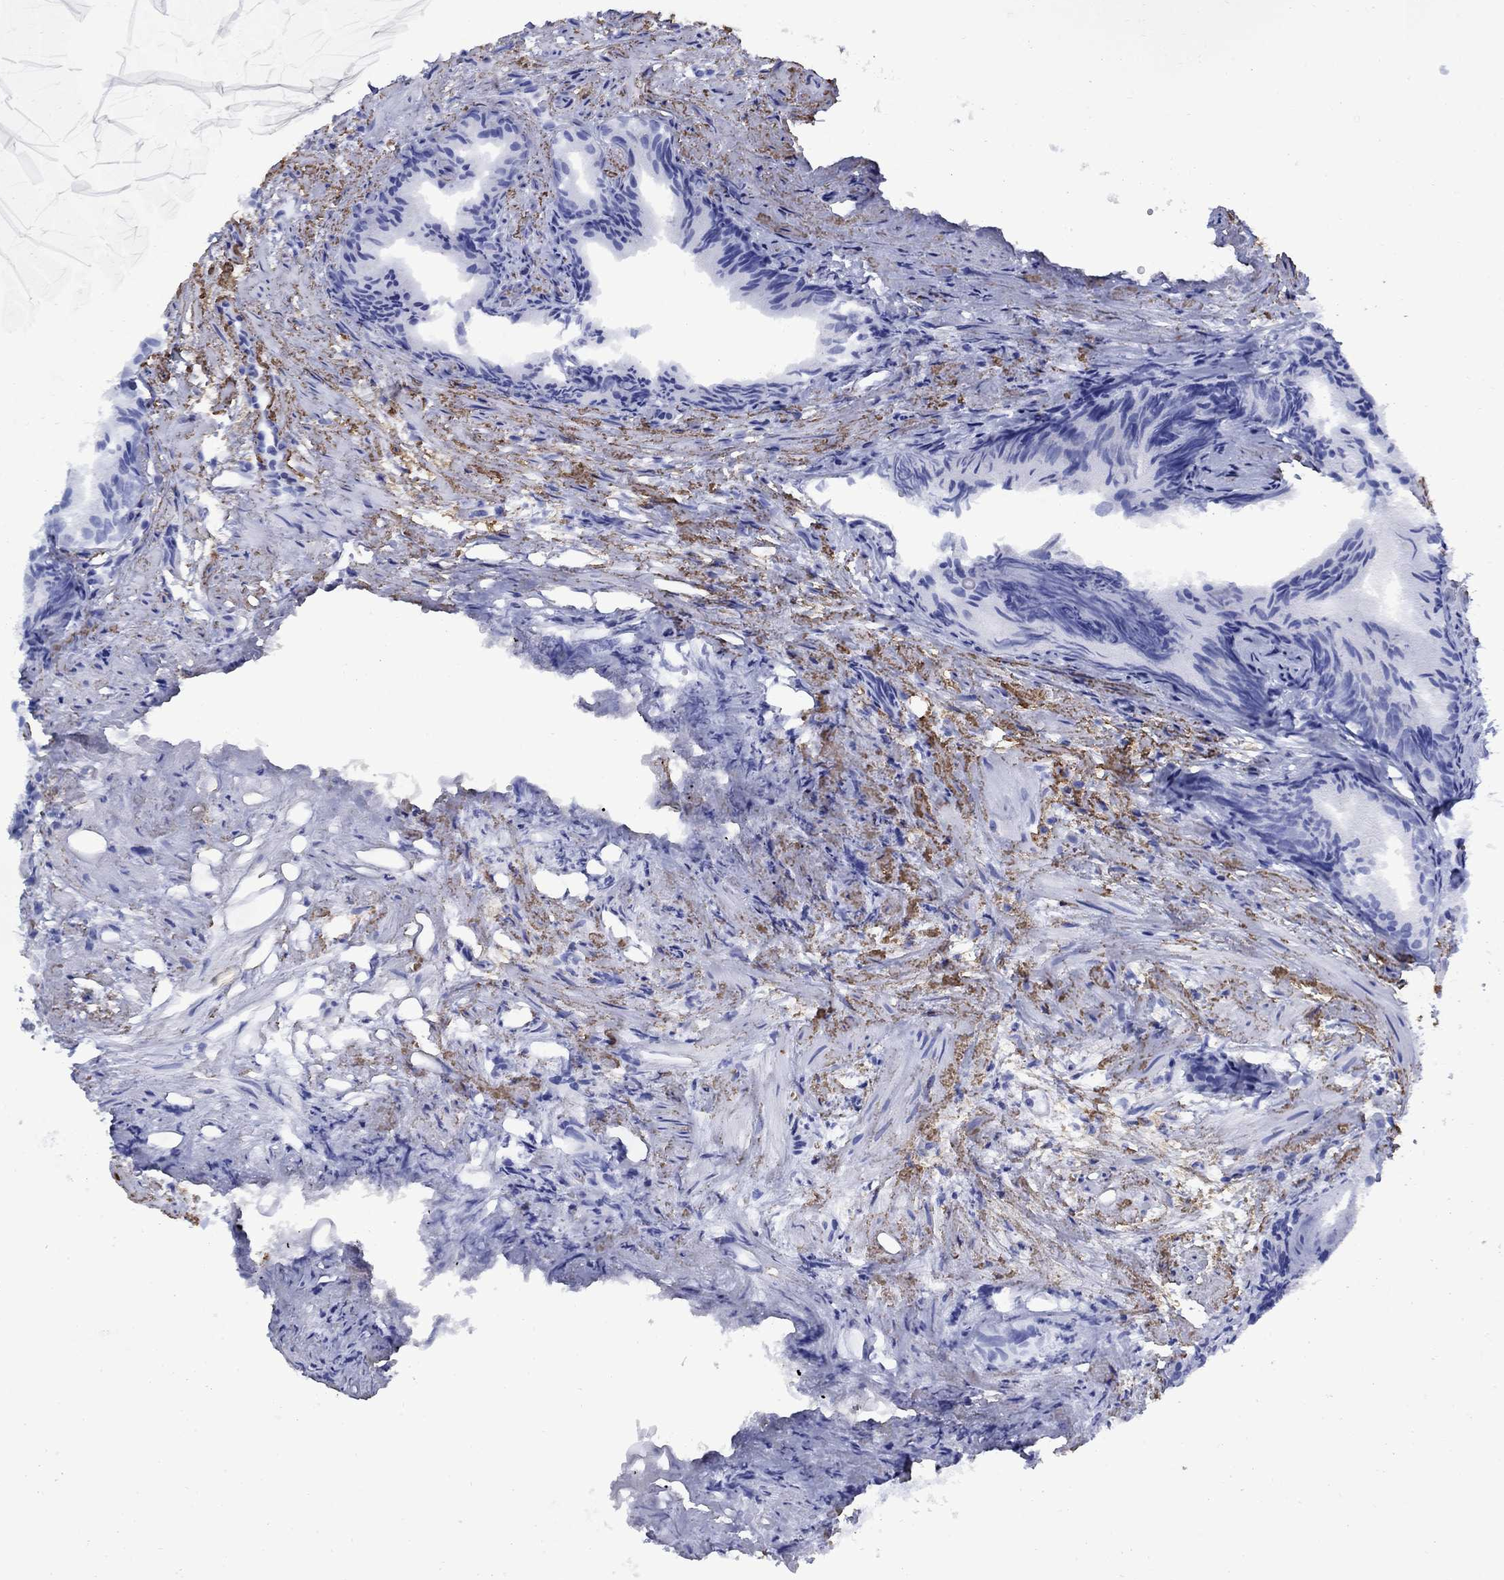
{"staining": {"intensity": "negative", "quantity": "none", "location": "none"}, "tissue": "prostate cancer", "cell_type": "Tumor cells", "image_type": "cancer", "snomed": [{"axis": "morphology", "description": "Adenocarcinoma, High grade"}, {"axis": "topography", "description": "Prostate"}], "caption": "Prostate high-grade adenocarcinoma was stained to show a protein in brown. There is no significant positivity in tumor cells.", "gene": "VTN", "patient": {"sex": "male", "age": 90}}